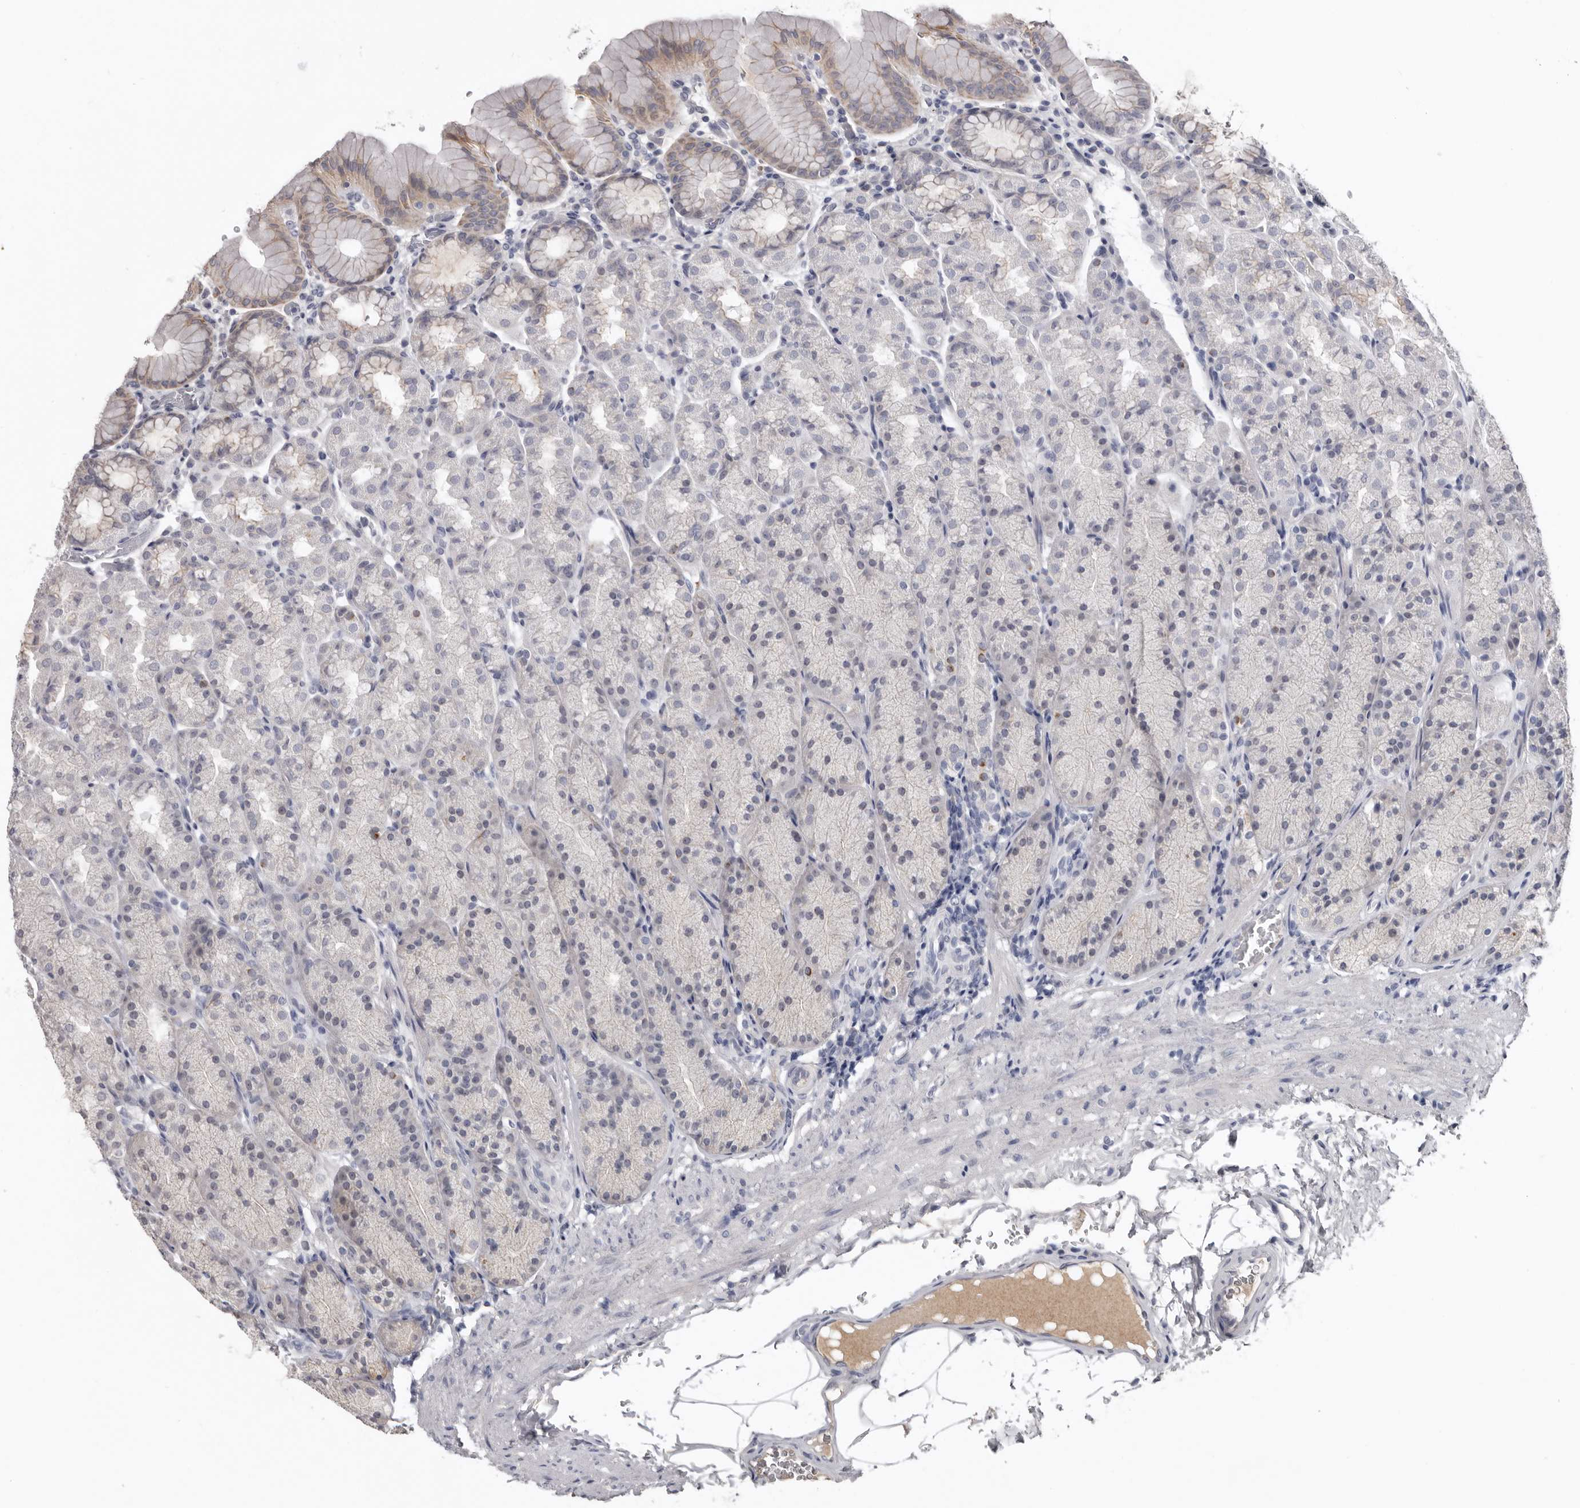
{"staining": {"intensity": "moderate", "quantity": "<25%", "location": "cytoplasmic/membranous"}, "tissue": "stomach", "cell_type": "Glandular cells", "image_type": "normal", "snomed": [{"axis": "morphology", "description": "Normal tissue, NOS"}, {"axis": "topography", "description": "Stomach"}], "caption": "Immunohistochemistry histopathology image of unremarkable stomach stained for a protein (brown), which reveals low levels of moderate cytoplasmic/membranous positivity in approximately <25% of glandular cells.", "gene": "NMUR1", "patient": {"sex": "male", "age": 42}}